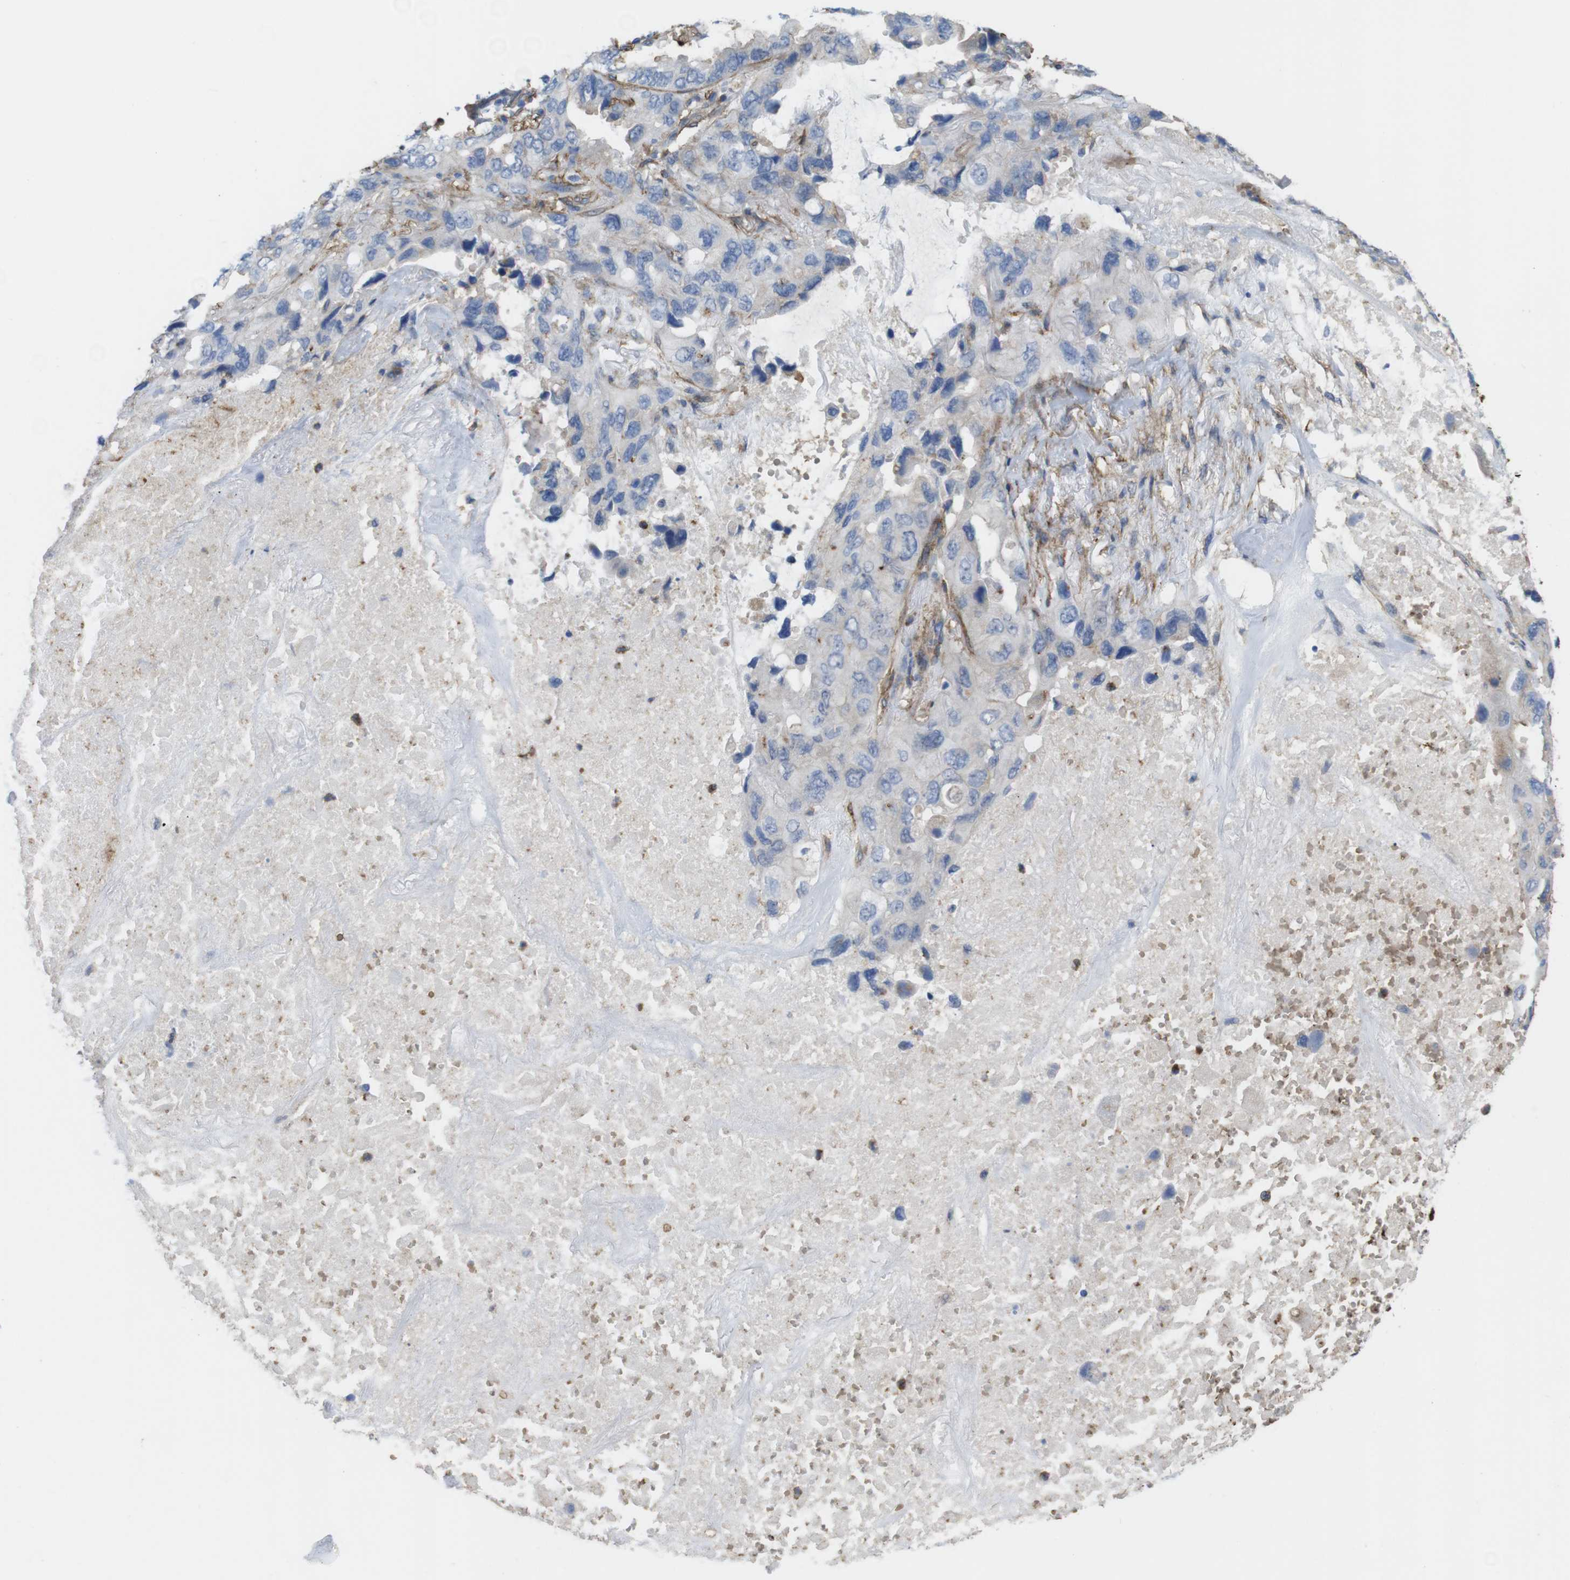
{"staining": {"intensity": "weak", "quantity": "<25%", "location": "cytoplasmic/membranous"}, "tissue": "lung cancer", "cell_type": "Tumor cells", "image_type": "cancer", "snomed": [{"axis": "morphology", "description": "Squamous cell carcinoma, NOS"}, {"axis": "topography", "description": "Lung"}], "caption": "IHC of lung squamous cell carcinoma displays no expression in tumor cells.", "gene": "CYBRD1", "patient": {"sex": "female", "age": 73}}